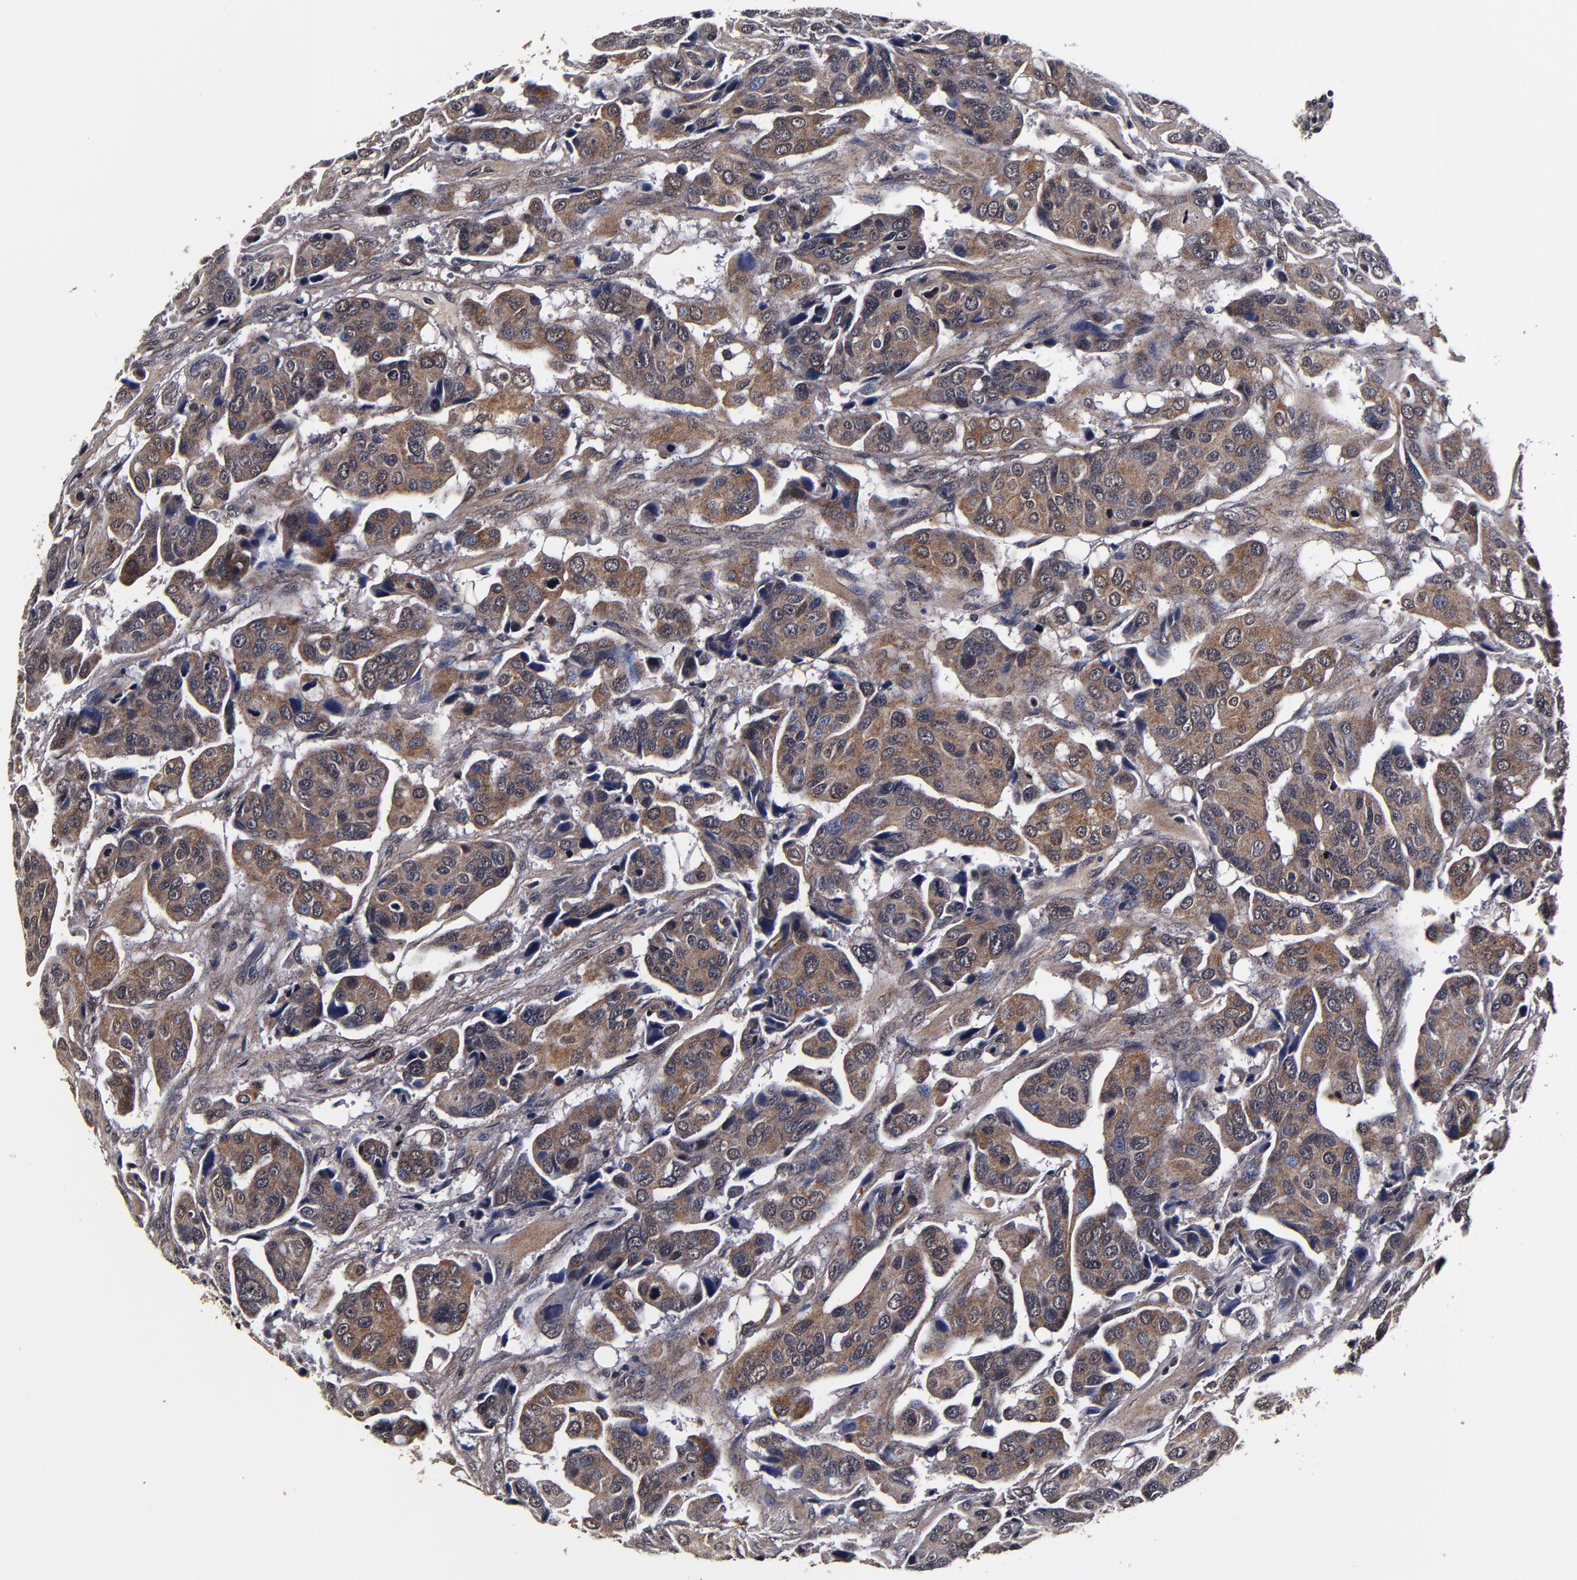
{"staining": {"intensity": "moderate", "quantity": ">75%", "location": "cytoplasmic/membranous,nuclear"}, "tissue": "urothelial cancer", "cell_type": "Tumor cells", "image_type": "cancer", "snomed": [{"axis": "morphology", "description": "Adenocarcinoma, NOS"}, {"axis": "topography", "description": "Urinary bladder"}], "caption": "Tumor cells reveal medium levels of moderate cytoplasmic/membranous and nuclear positivity in about >75% of cells in human urothelial cancer.", "gene": "MMP15", "patient": {"sex": "male", "age": 61}}